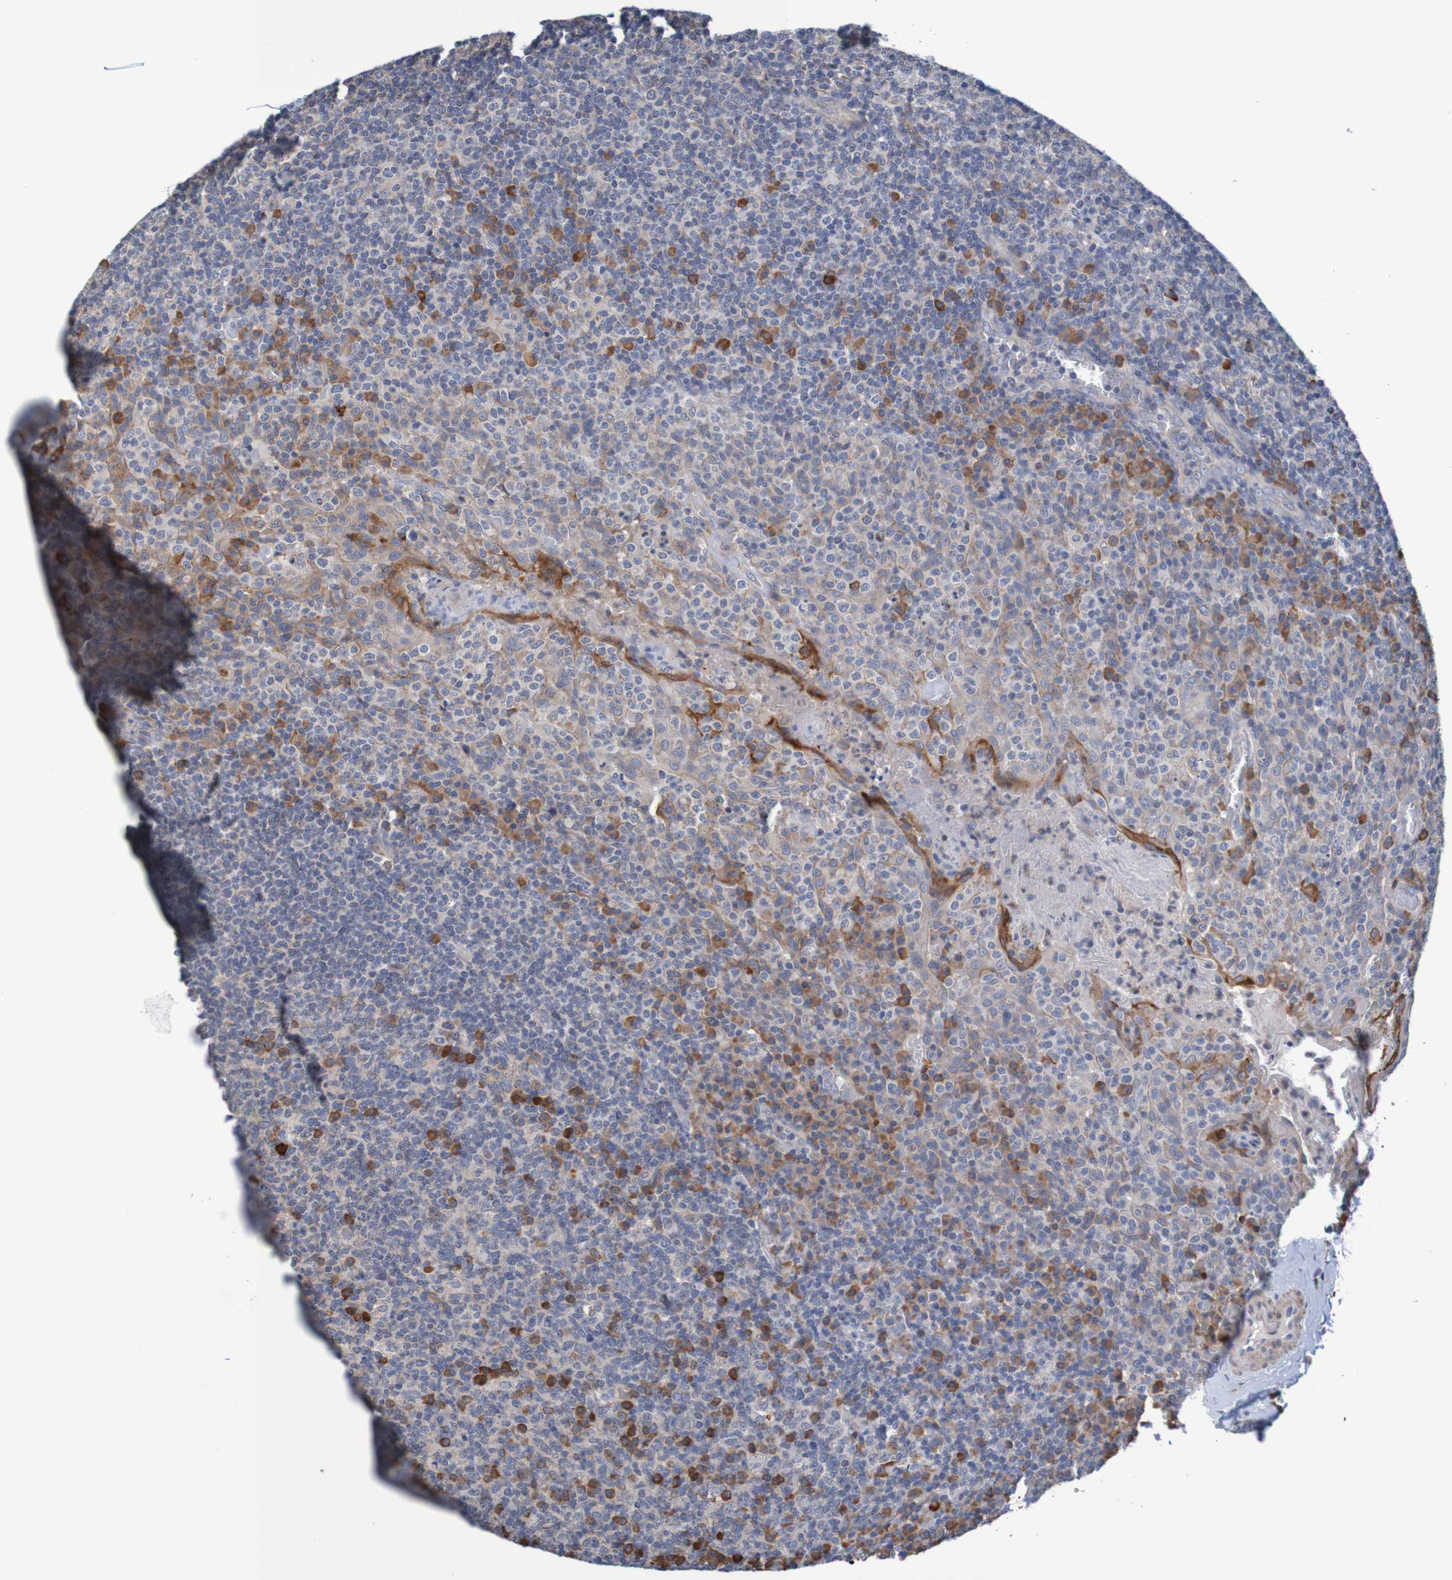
{"staining": {"intensity": "strong", "quantity": "<25%", "location": "cytoplasmic/membranous"}, "tissue": "tonsil", "cell_type": "Germinal center cells", "image_type": "normal", "snomed": [{"axis": "morphology", "description": "Normal tissue, NOS"}, {"axis": "topography", "description": "Tonsil"}], "caption": "Protein expression by IHC exhibits strong cytoplasmic/membranous positivity in about <25% of germinal center cells in unremarkable tonsil. The protein of interest is shown in brown color, while the nuclei are stained blue.", "gene": "CLDN18", "patient": {"sex": "male", "age": 17}}